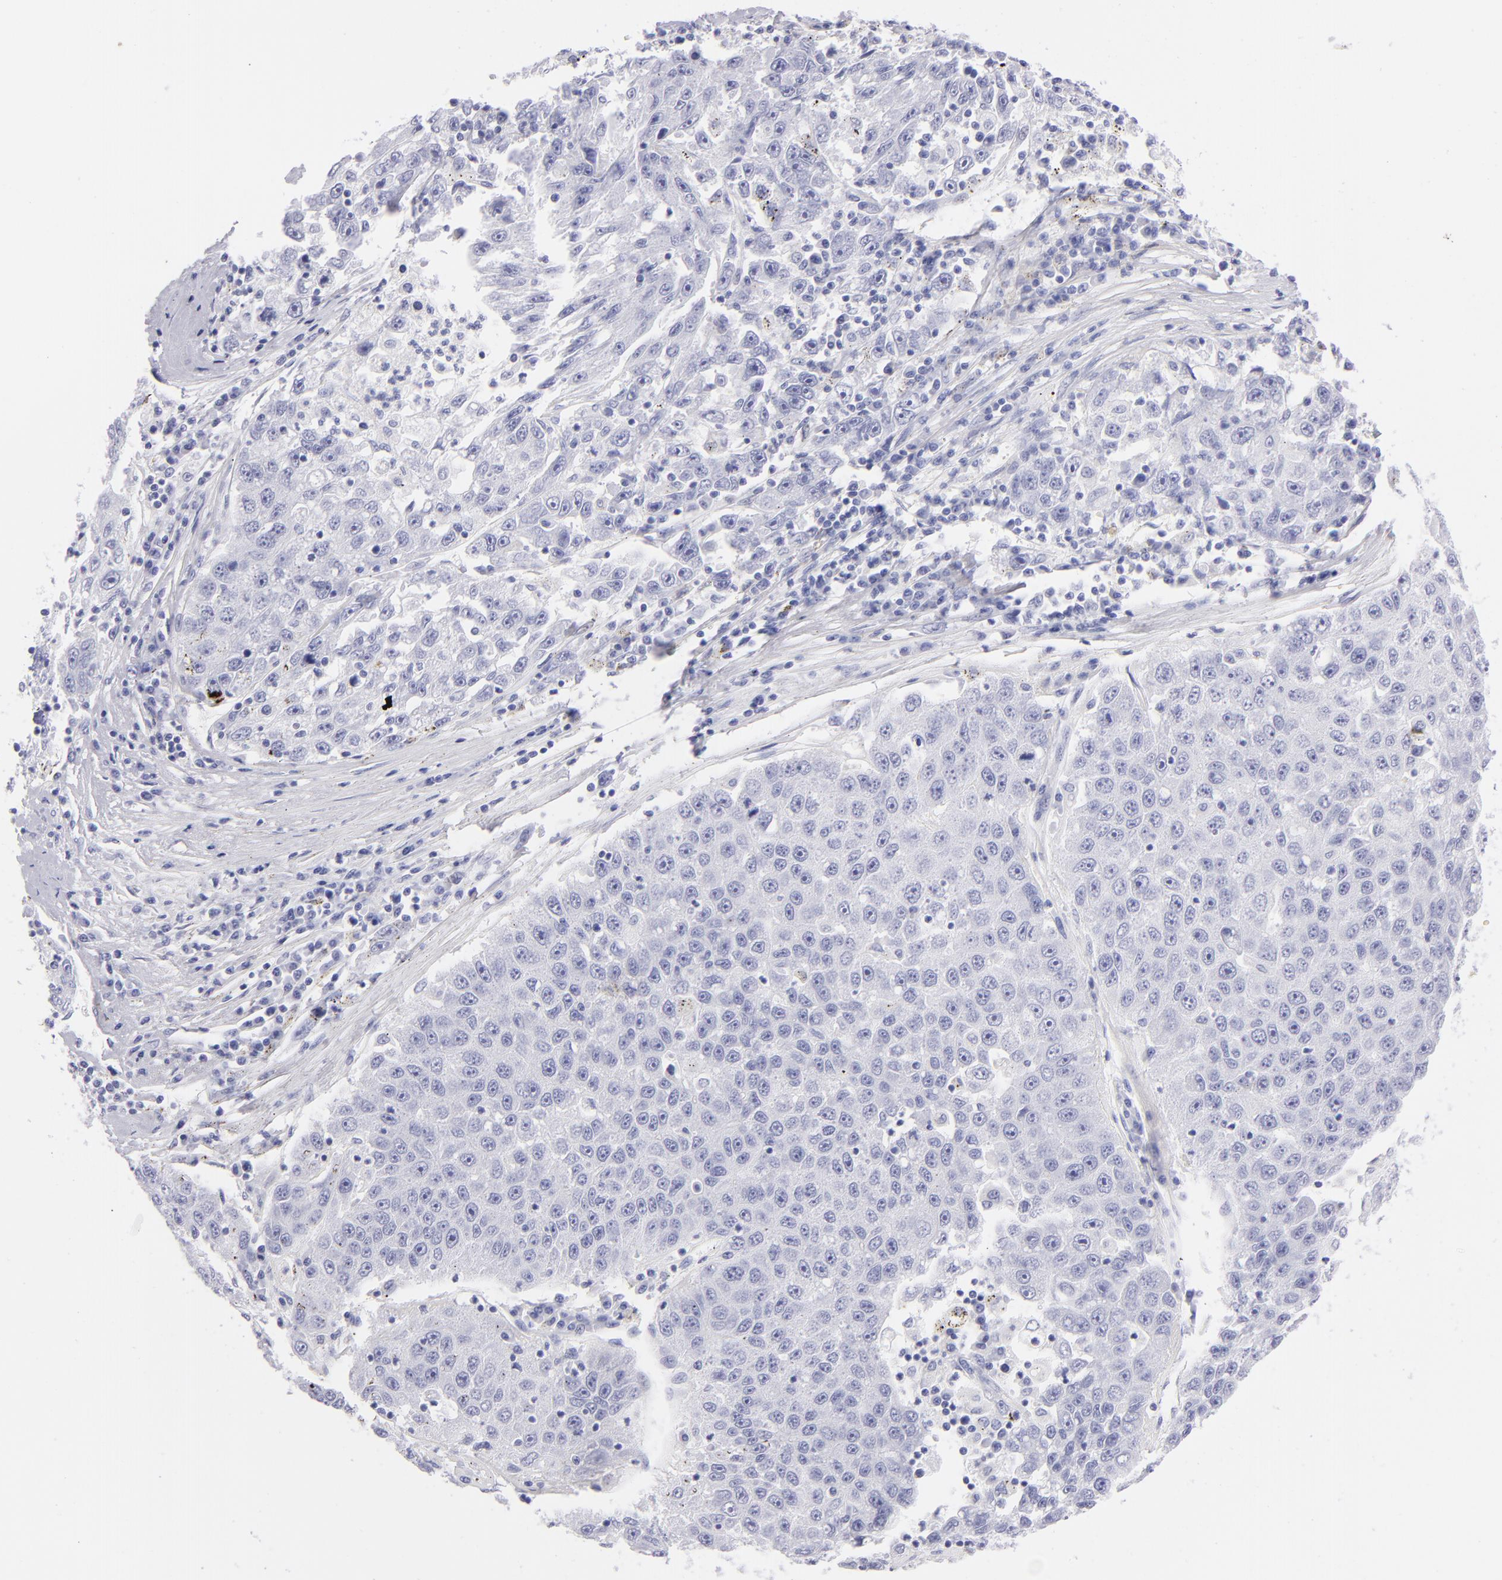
{"staining": {"intensity": "negative", "quantity": "none", "location": "none"}, "tissue": "liver cancer", "cell_type": "Tumor cells", "image_type": "cancer", "snomed": [{"axis": "morphology", "description": "Carcinoma, Hepatocellular, NOS"}, {"axis": "topography", "description": "Liver"}], "caption": "Immunohistochemical staining of hepatocellular carcinoma (liver) demonstrates no significant staining in tumor cells.", "gene": "PRPH", "patient": {"sex": "male", "age": 49}}